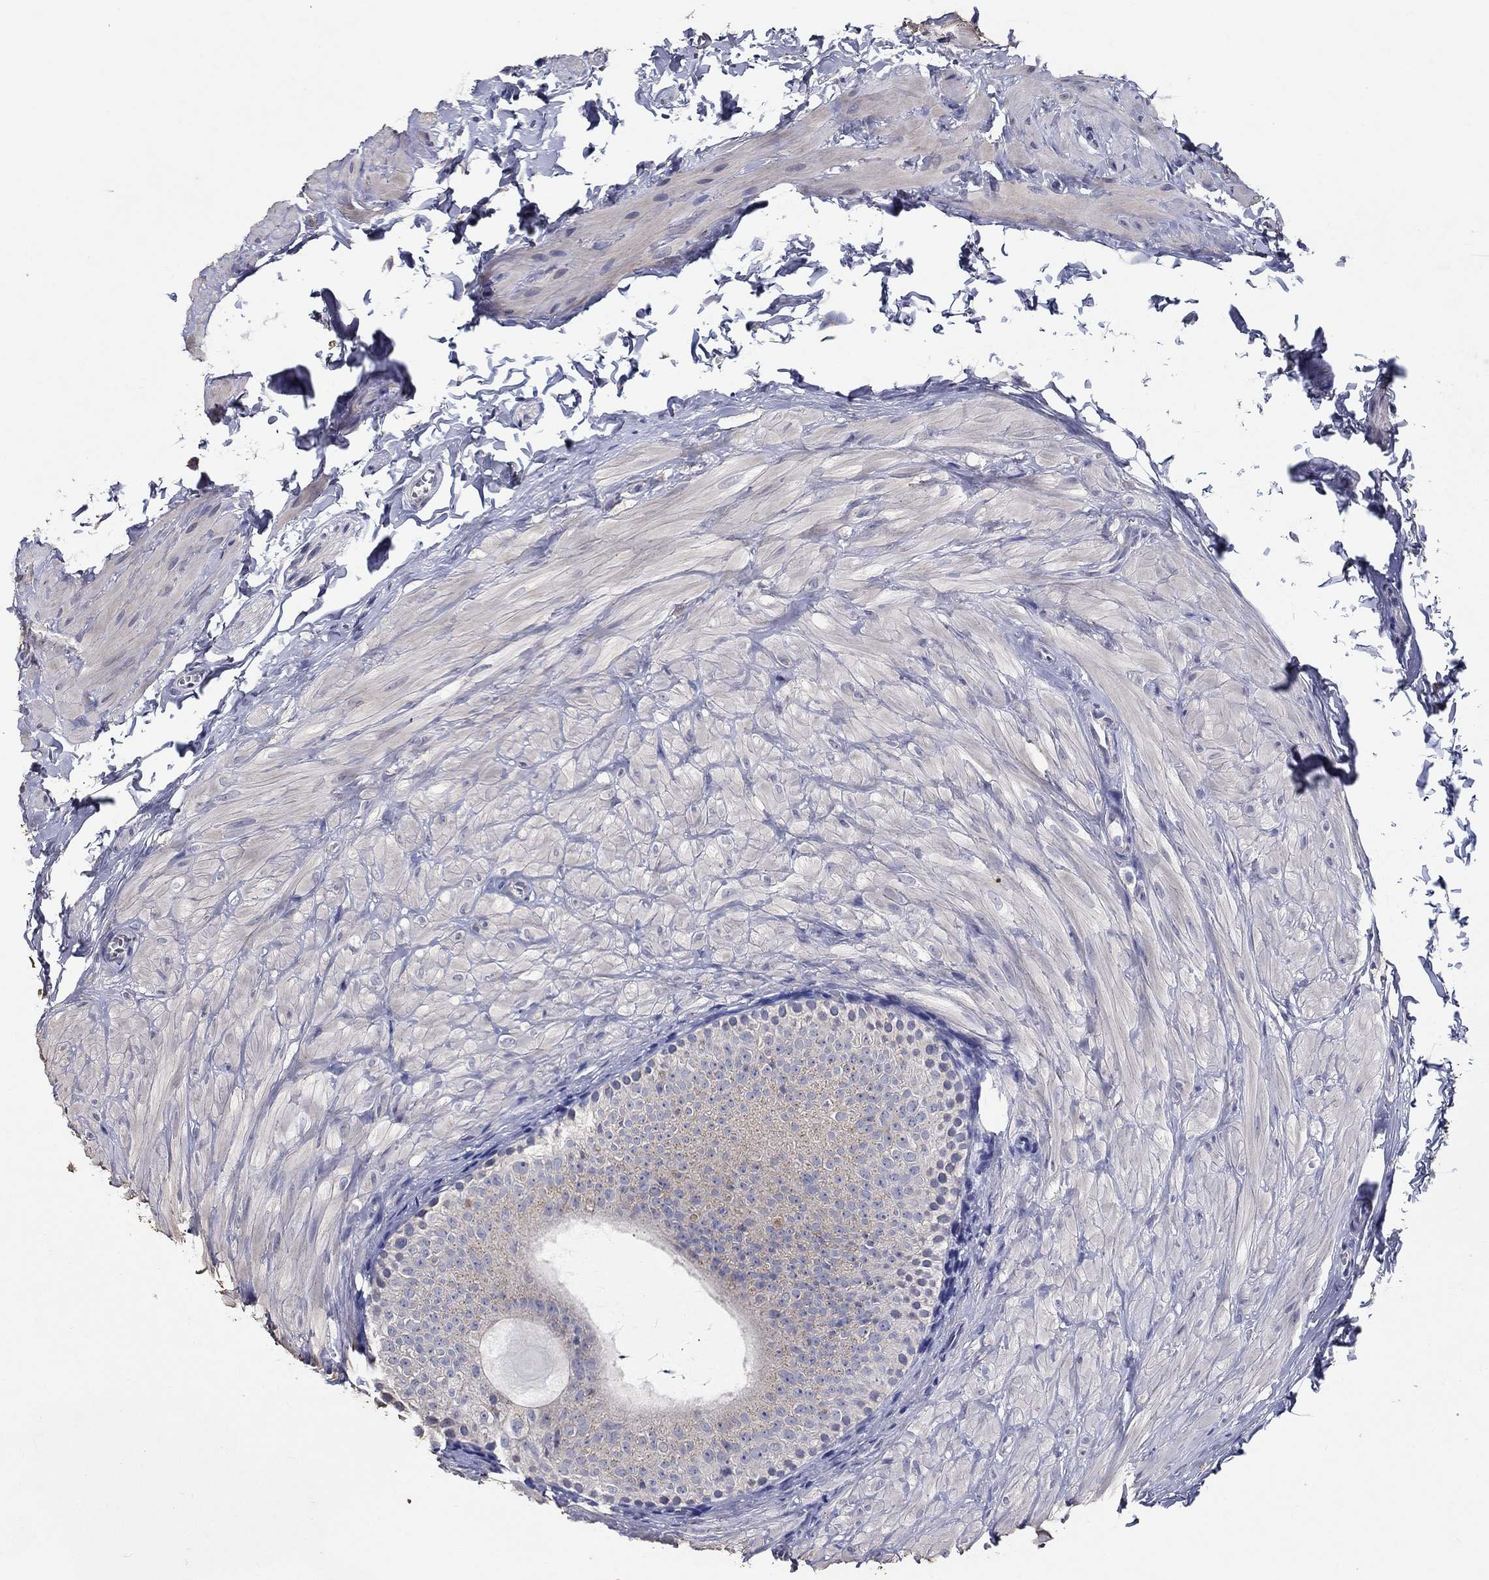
{"staining": {"intensity": "negative", "quantity": "none", "location": "none"}, "tissue": "epididymis", "cell_type": "Glandular cells", "image_type": "normal", "snomed": [{"axis": "morphology", "description": "Normal tissue, NOS"}, {"axis": "topography", "description": "Epididymis"}], "caption": "Image shows no protein expression in glandular cells of unremarkable epididymis. (DAB IHC with hematoxylin counter stain).", "gene": "PROZ", "patient": {"sex": "male", "age": 32}}